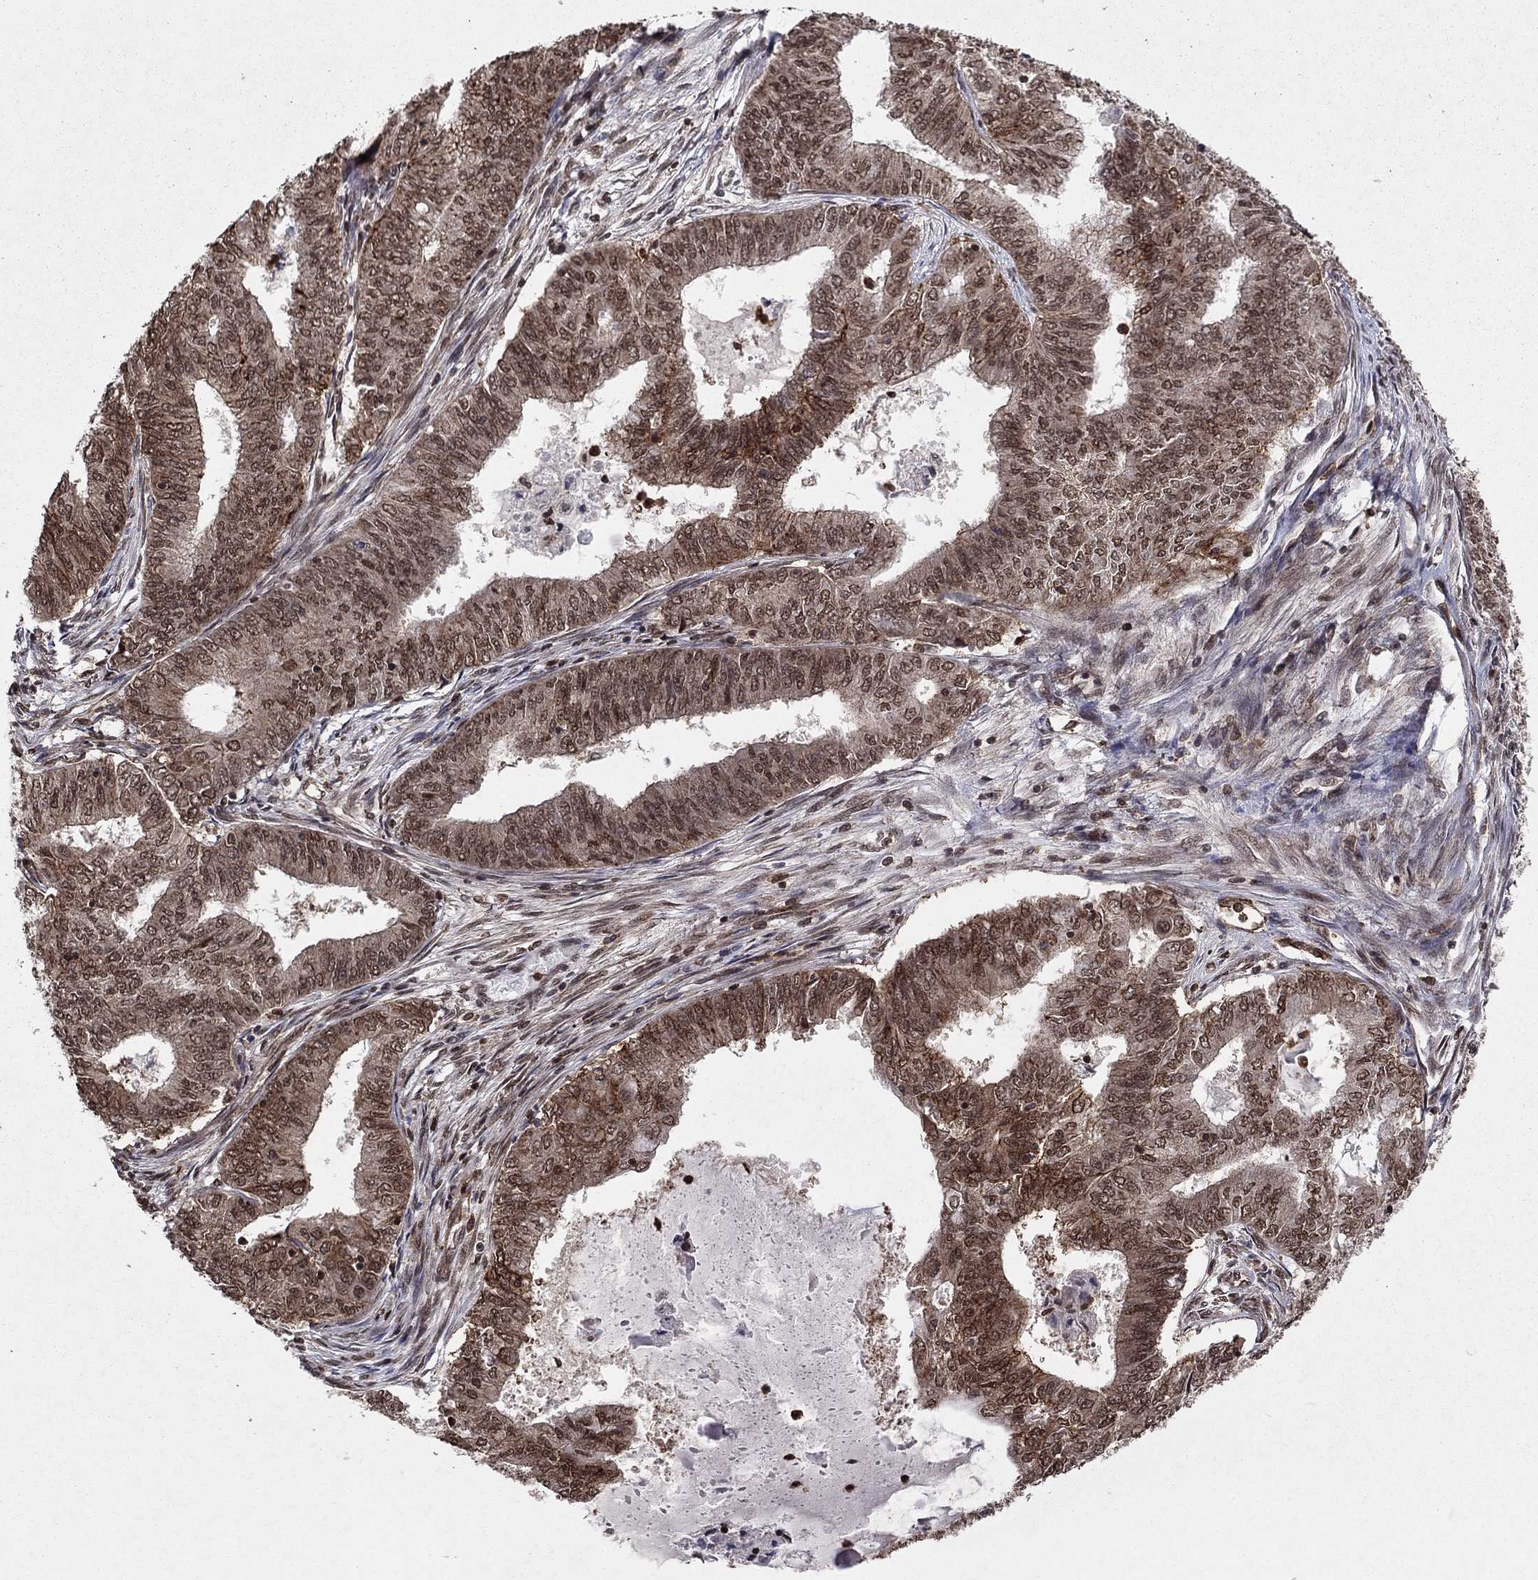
{"staining": {"intensity": "strong", "quantity": "25%-75%", "location": "cytoplasmic/membranous,nuclear"}, "tissue": "endometrial cancer", "cell_type": "Tumor cells", "image_type": "cancer", "snomed": [{"axis": "morphology", "description": "Adenocarcinoma, NOS"}, {"axis": "topography", "description": "Endometrium"}], "caption": "Strong cytoplasmic/membranous and nuclear protein expression is appreciated in about 25%-75% of tumor cells in endometrial adenocarcinoma.", "gene": "SSX2IP", "patient": {"sex": "female", "age": 62}}